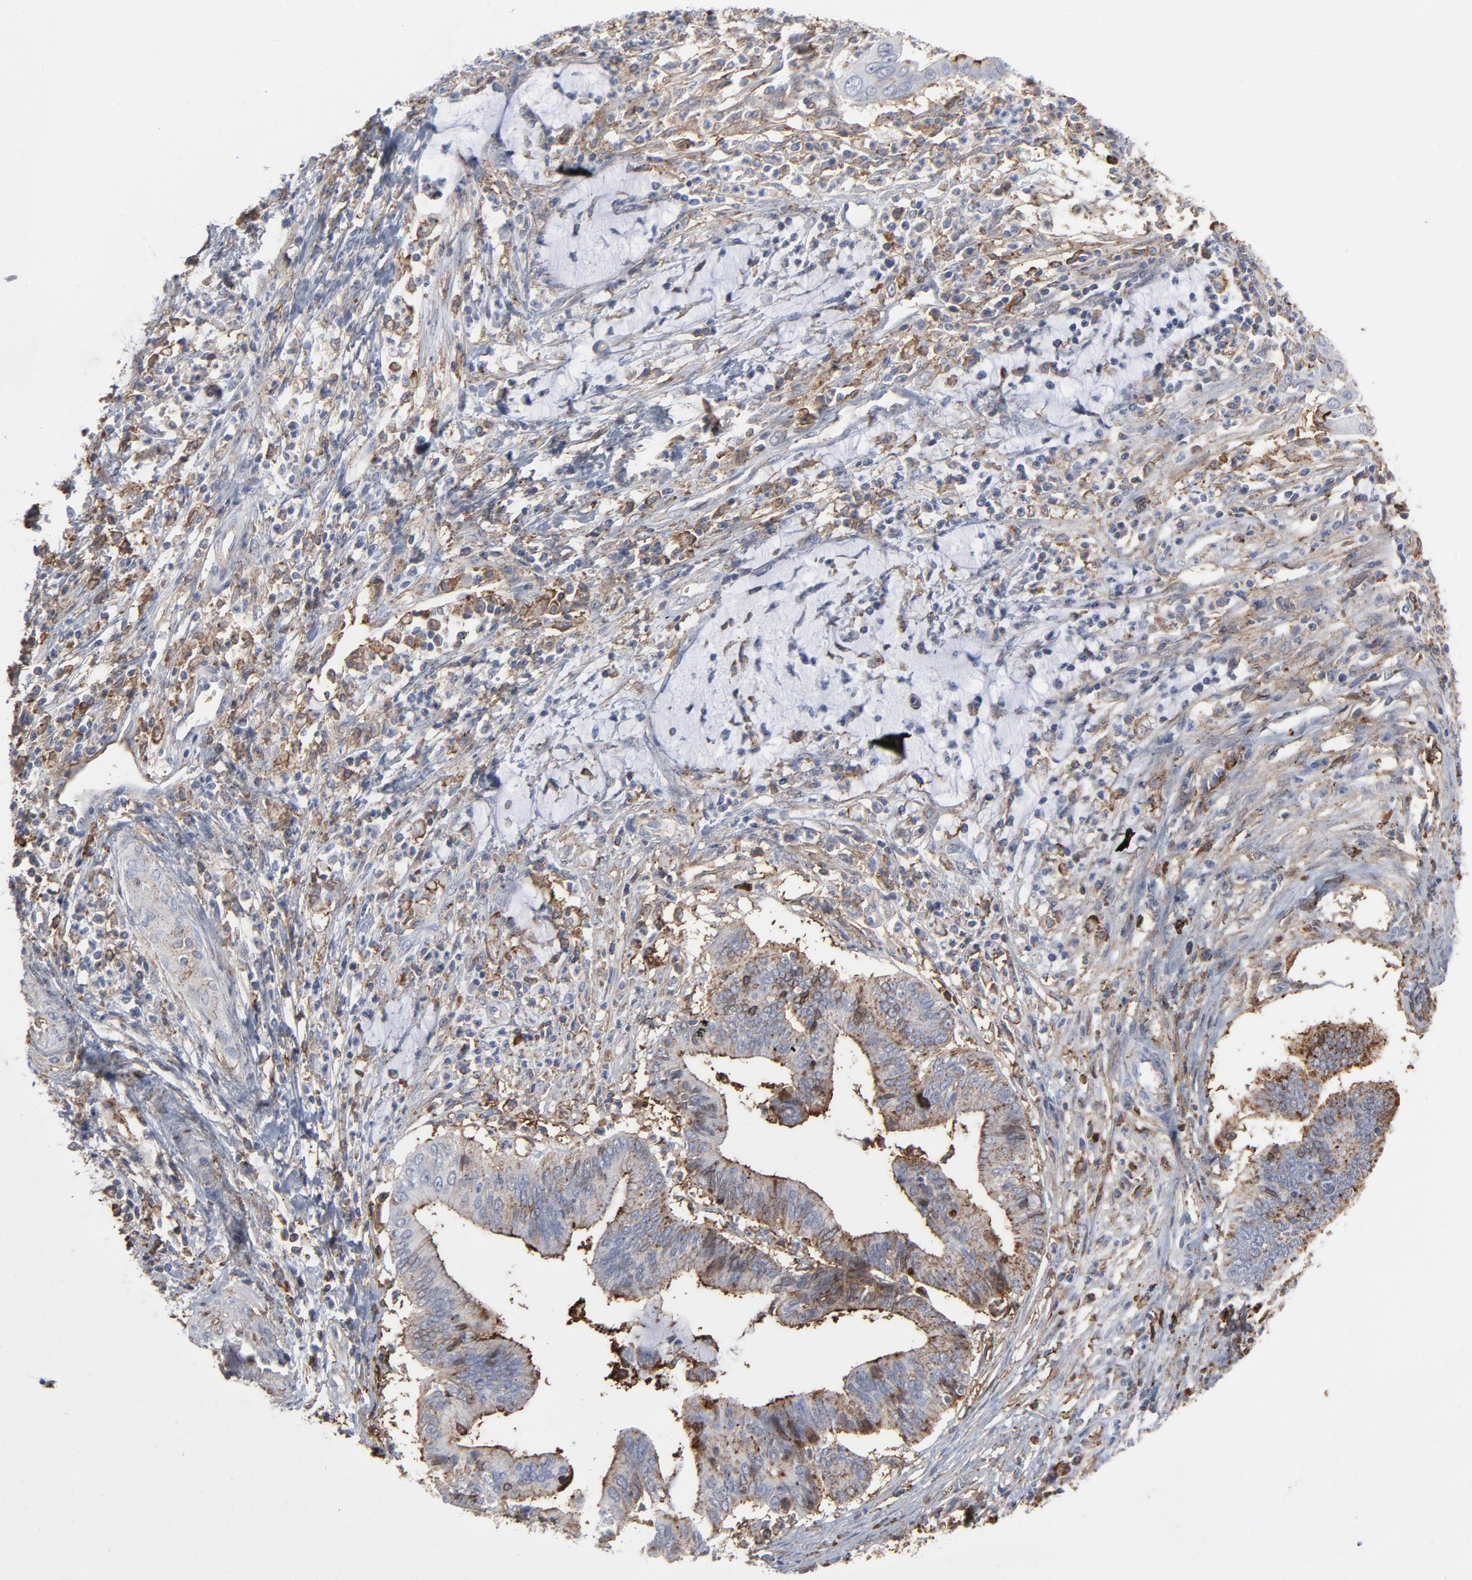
{"staining": {"intensity": "moderate", "quantity": "25%-75%", "location": "cytoplasmic/membranous"}, "tissue": "cervical cancer", "cell_type": "Tumor cells", "image_type": "cancer", "snomed": [{"axis": "morphology", "description": "Adenocarcinoma, NOS"}, {"axis": "topography", "description": "Cervix"}], "caption": "Moderate cytoplasmic/membranous staining for a protein is appreciated in approximately 25%-75% of tumor cells of cervical cancer using immunohistochemistry (IHC).", "gene": "ANXA5", "patient": {"sex": "female", "age": 36}}